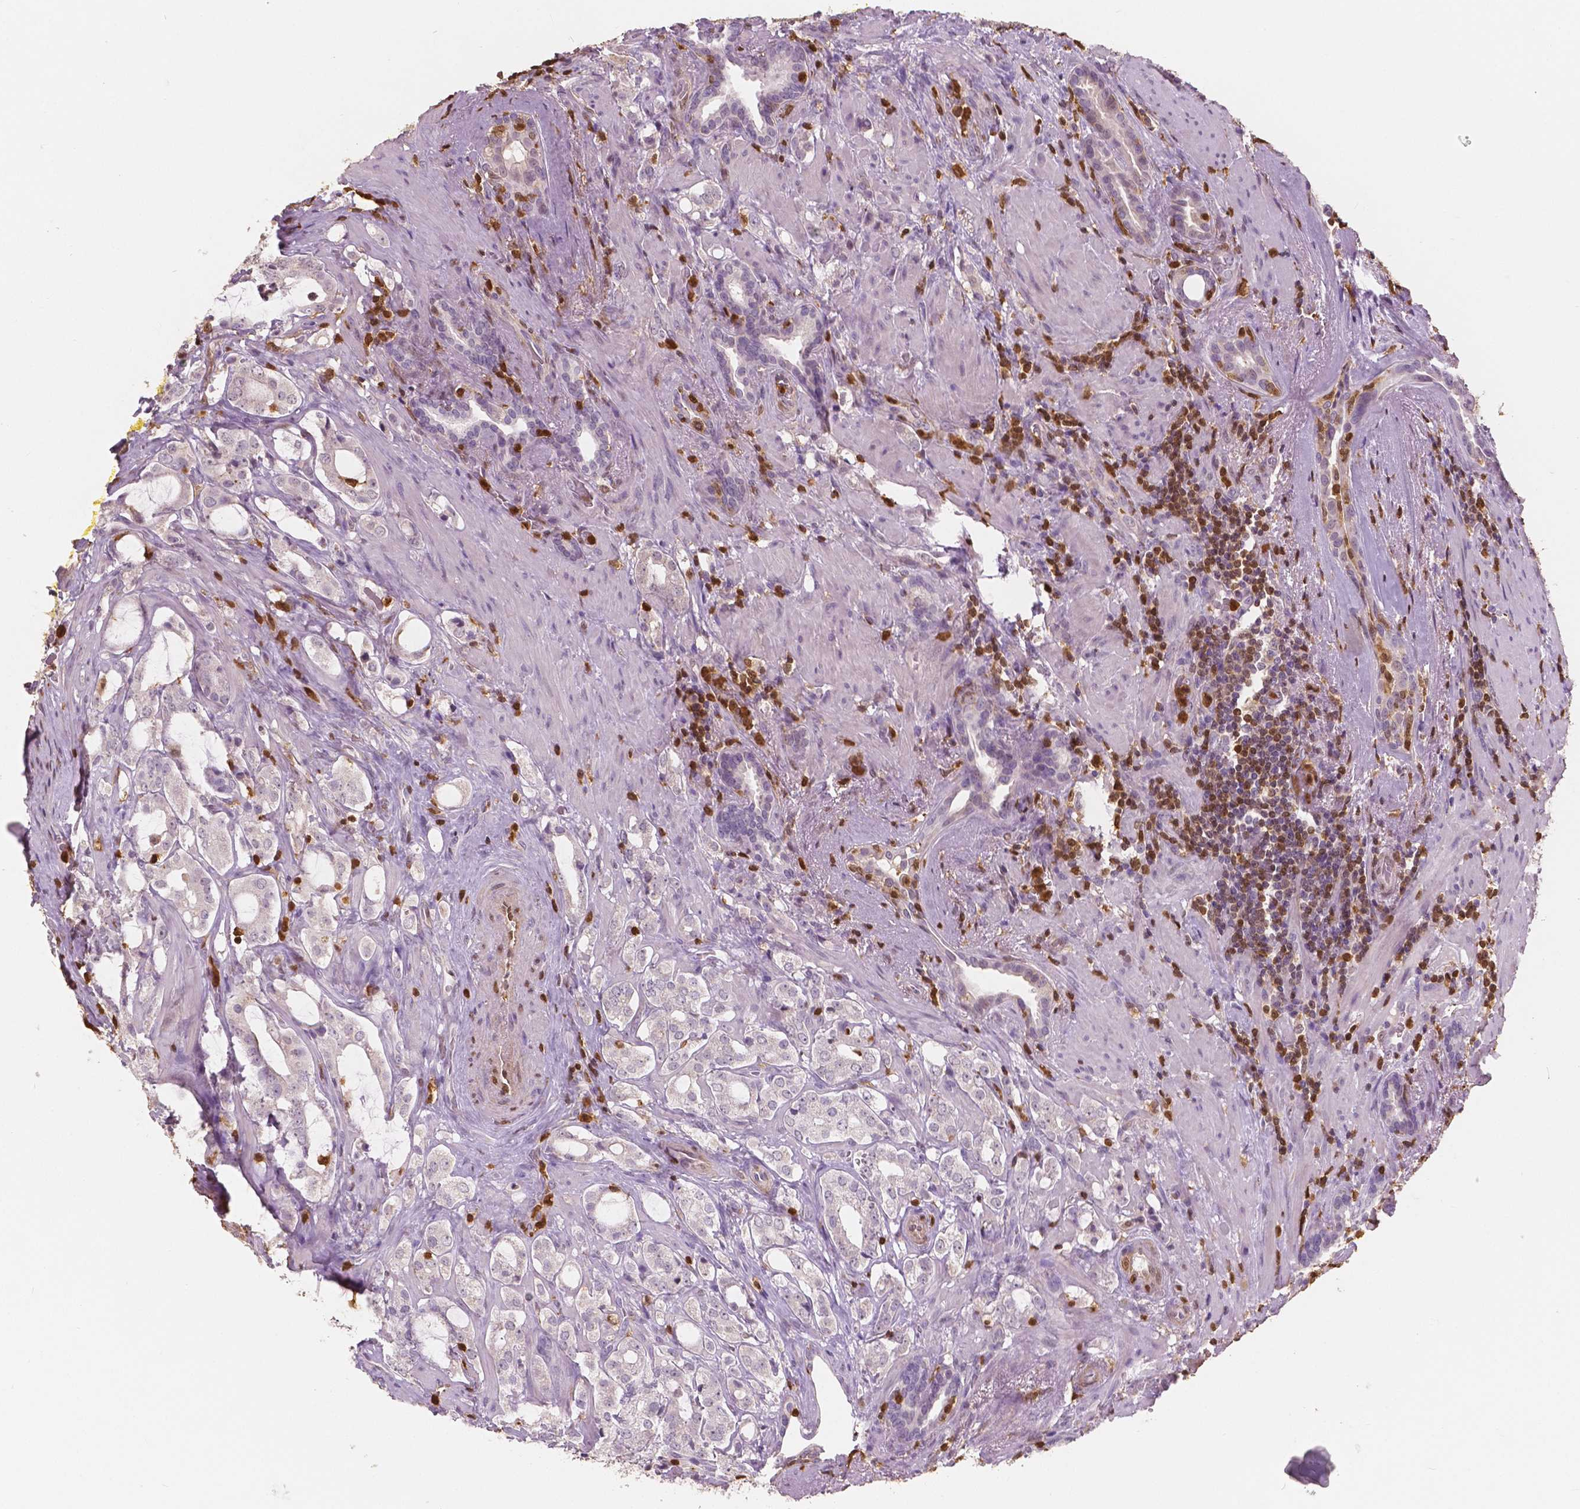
{"staining": {"intensity": "negative", "quantity": "none", "location": "none"}, "tissue": "prostate cancer", "cell_type": "Tumor cells", "image_type": "cancer", "snomed": [{"axis": "morphology", "description": "Adenocarcinoma, NOS"}, {"axis": "topography", "description": "Prostate"}], "caption": "Adenocarcinoma (prostate) stained for a protein using immunohistochemistry (IHC) demonstrates no staining tumor cells.", "gene": "S100A4", "patient": {"sex": "male", "age": 66}}